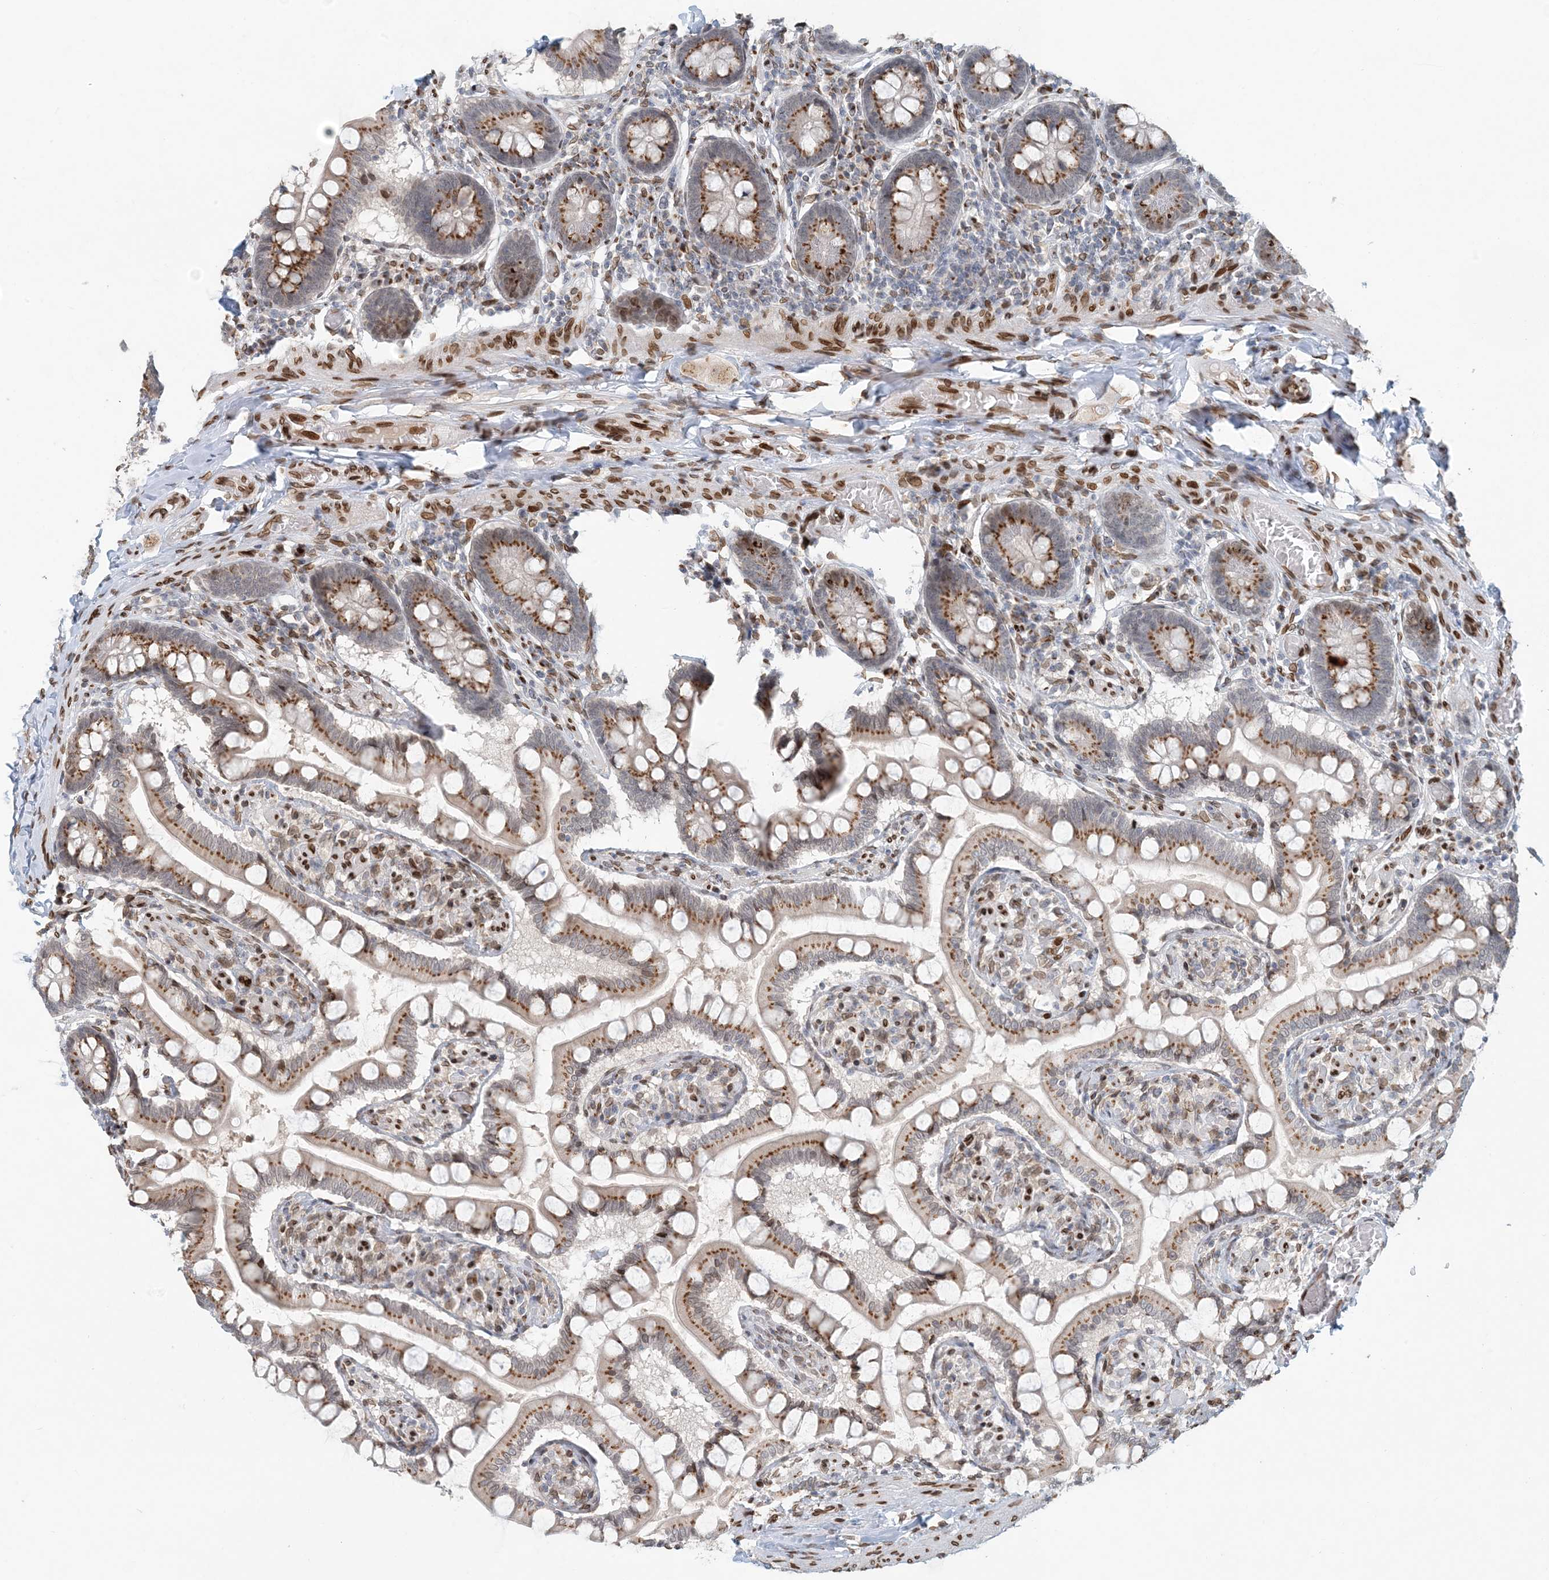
{"staining": {"intensity": "moderate", "quantity": ">75%", "location": "cytoplasmic/membranous"}, "tissue": "small intestine", "cell_type": "Glandular cells", "image_type": "normal", "snomed": [{"axis": "morphology", "description": "Normal tissue, NOS"}, {"axis": "topography", "description": "Small intestine"}], "caption": "Immunohistochemistry micrograph of unremarkable human small intestine stained for a protein (brown), which demonstrates medium levels of moderate cytoplasmic/membranous positivity in about >75% of glandular cells.", "gene": "SLC35A2", "patient": {"sex": "male", "age": 41}}